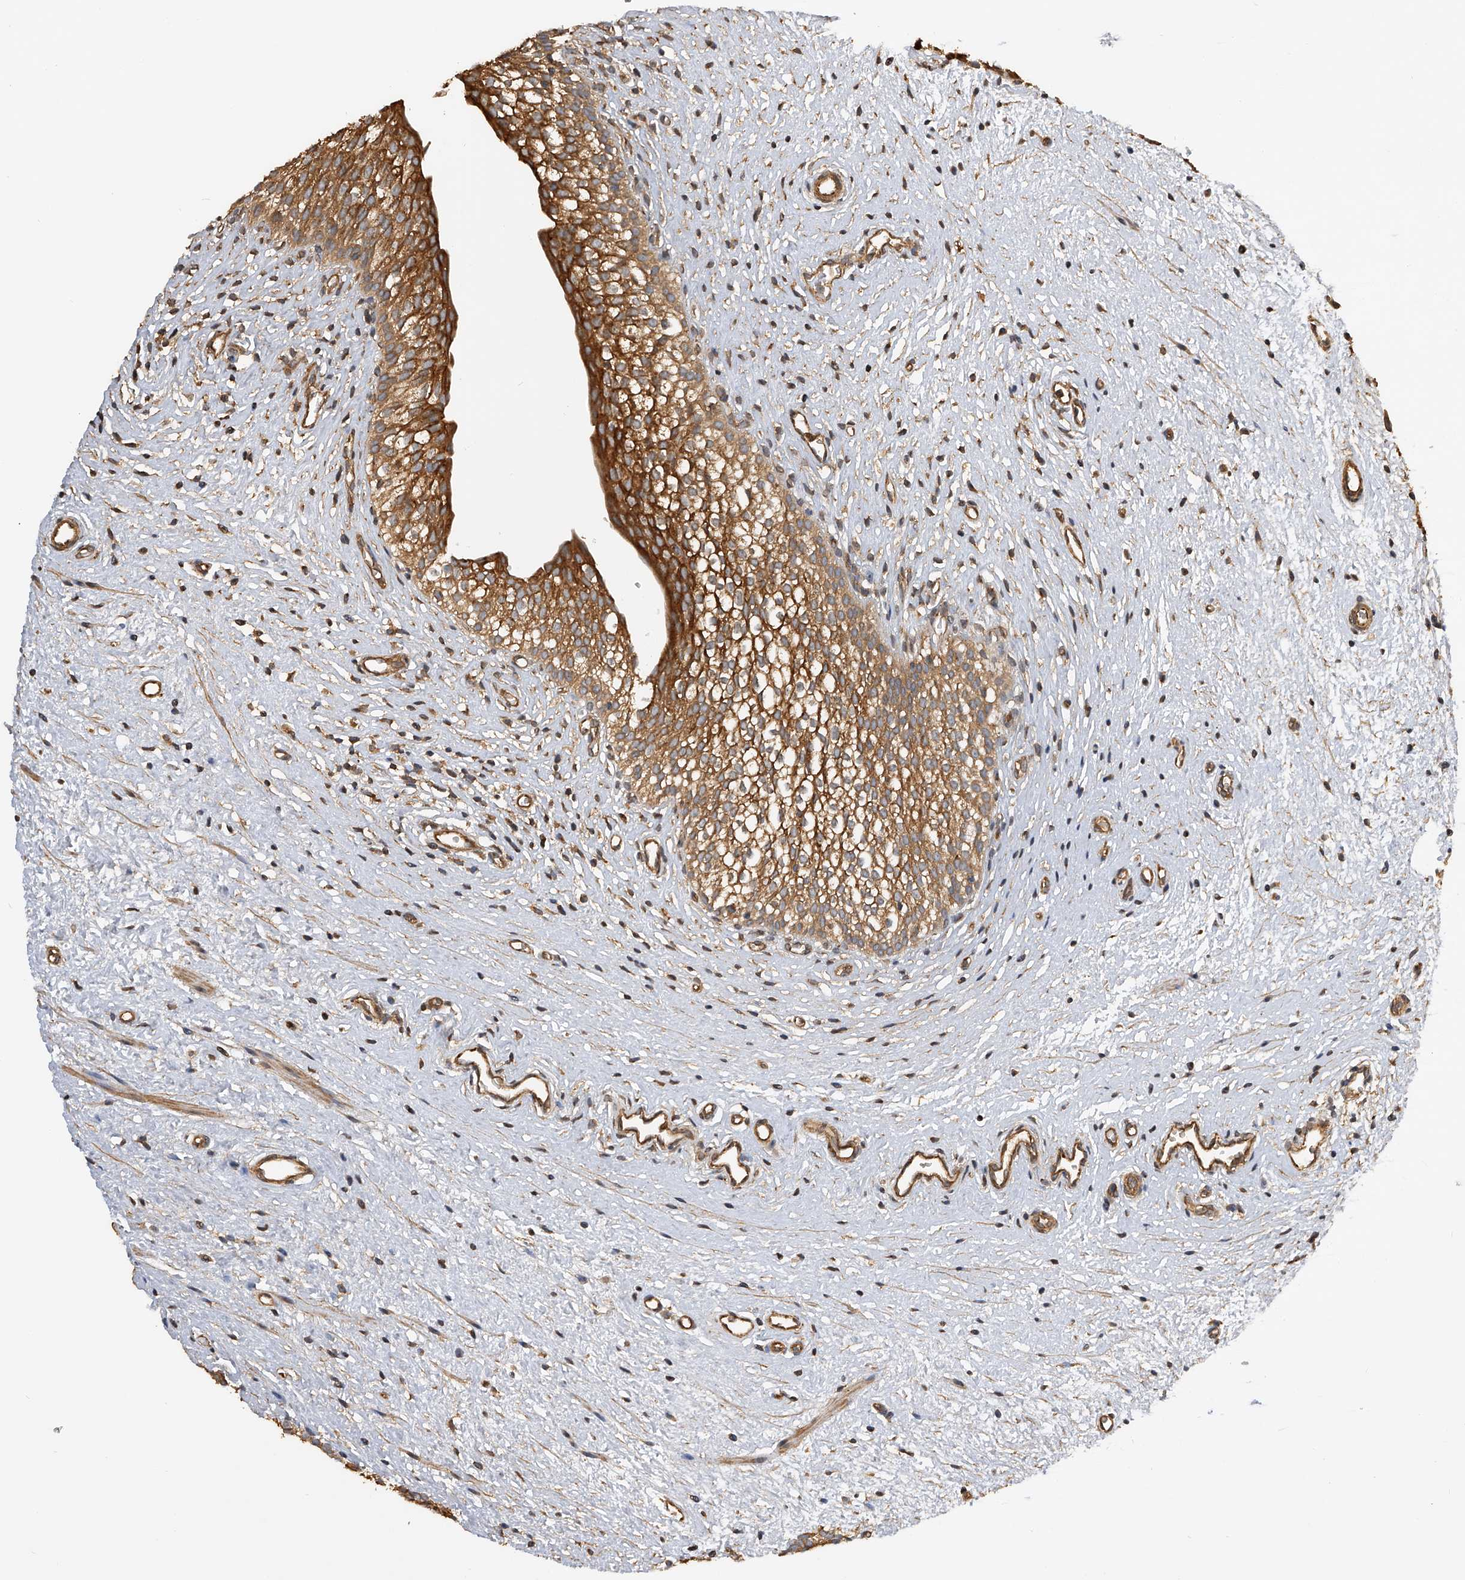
{"staining": {"intensity": "strong", "quantity": ">75%", "location": "cytoplasmic/membranous"}, "tissue": "urinary bladder", "cell_type": "Urothelial cells", "image_type": "normal", "snomed": [{"axis": "morphology", "description": "Normal tissue, NOS"}, {"axis": "topography", "description": "Urinary bladder"}], "caption": "DAB (3,3'-diaminobenzidine) immunohistochemical staining of benign urinary bladder shows strong cytoplasmic/membranous protein expression in about >75% of urothelial cells.", "gene": "PTPRA", "patient": {"sex": "male", "age": 1}}